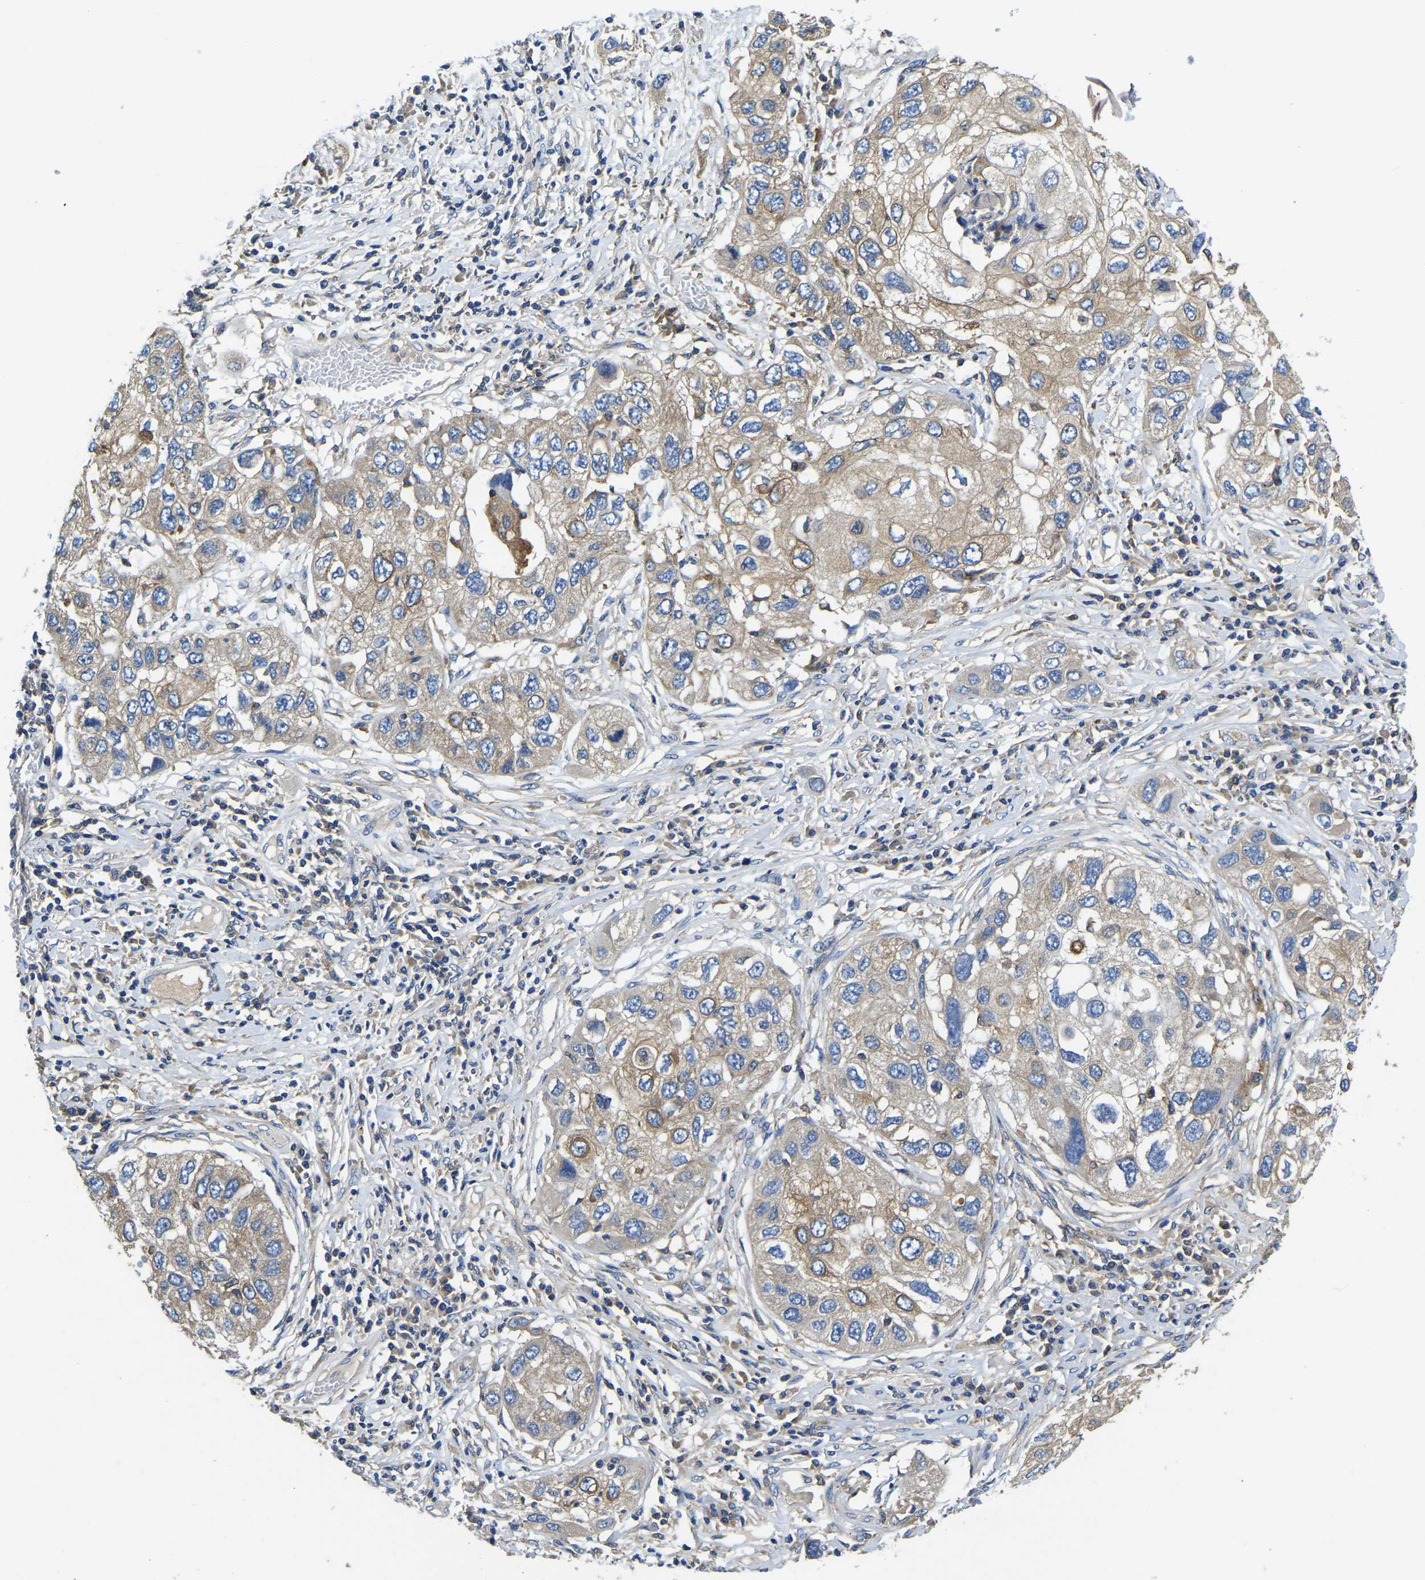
{"staining": {"intensity": "weak", "quantity": ">75%", "location": "cytoplasmic/membranous"}, "tissue": "lung cancer", "cell_type": "Tumor cells", "image_type": "cancer", "snomed": [{"axis": "morphology", "description": "Squamous cell carcinoma, NOS"}, {"axis": "topography", "description": "Lung"}], "caption": "Brown immunohistochemical staining in lung cancer shows weak cytoplasmic/membranous positivity in about >75% of tumor cells.", "gene": "STAT2", "patient": {"sex": "male", "age": 71}}